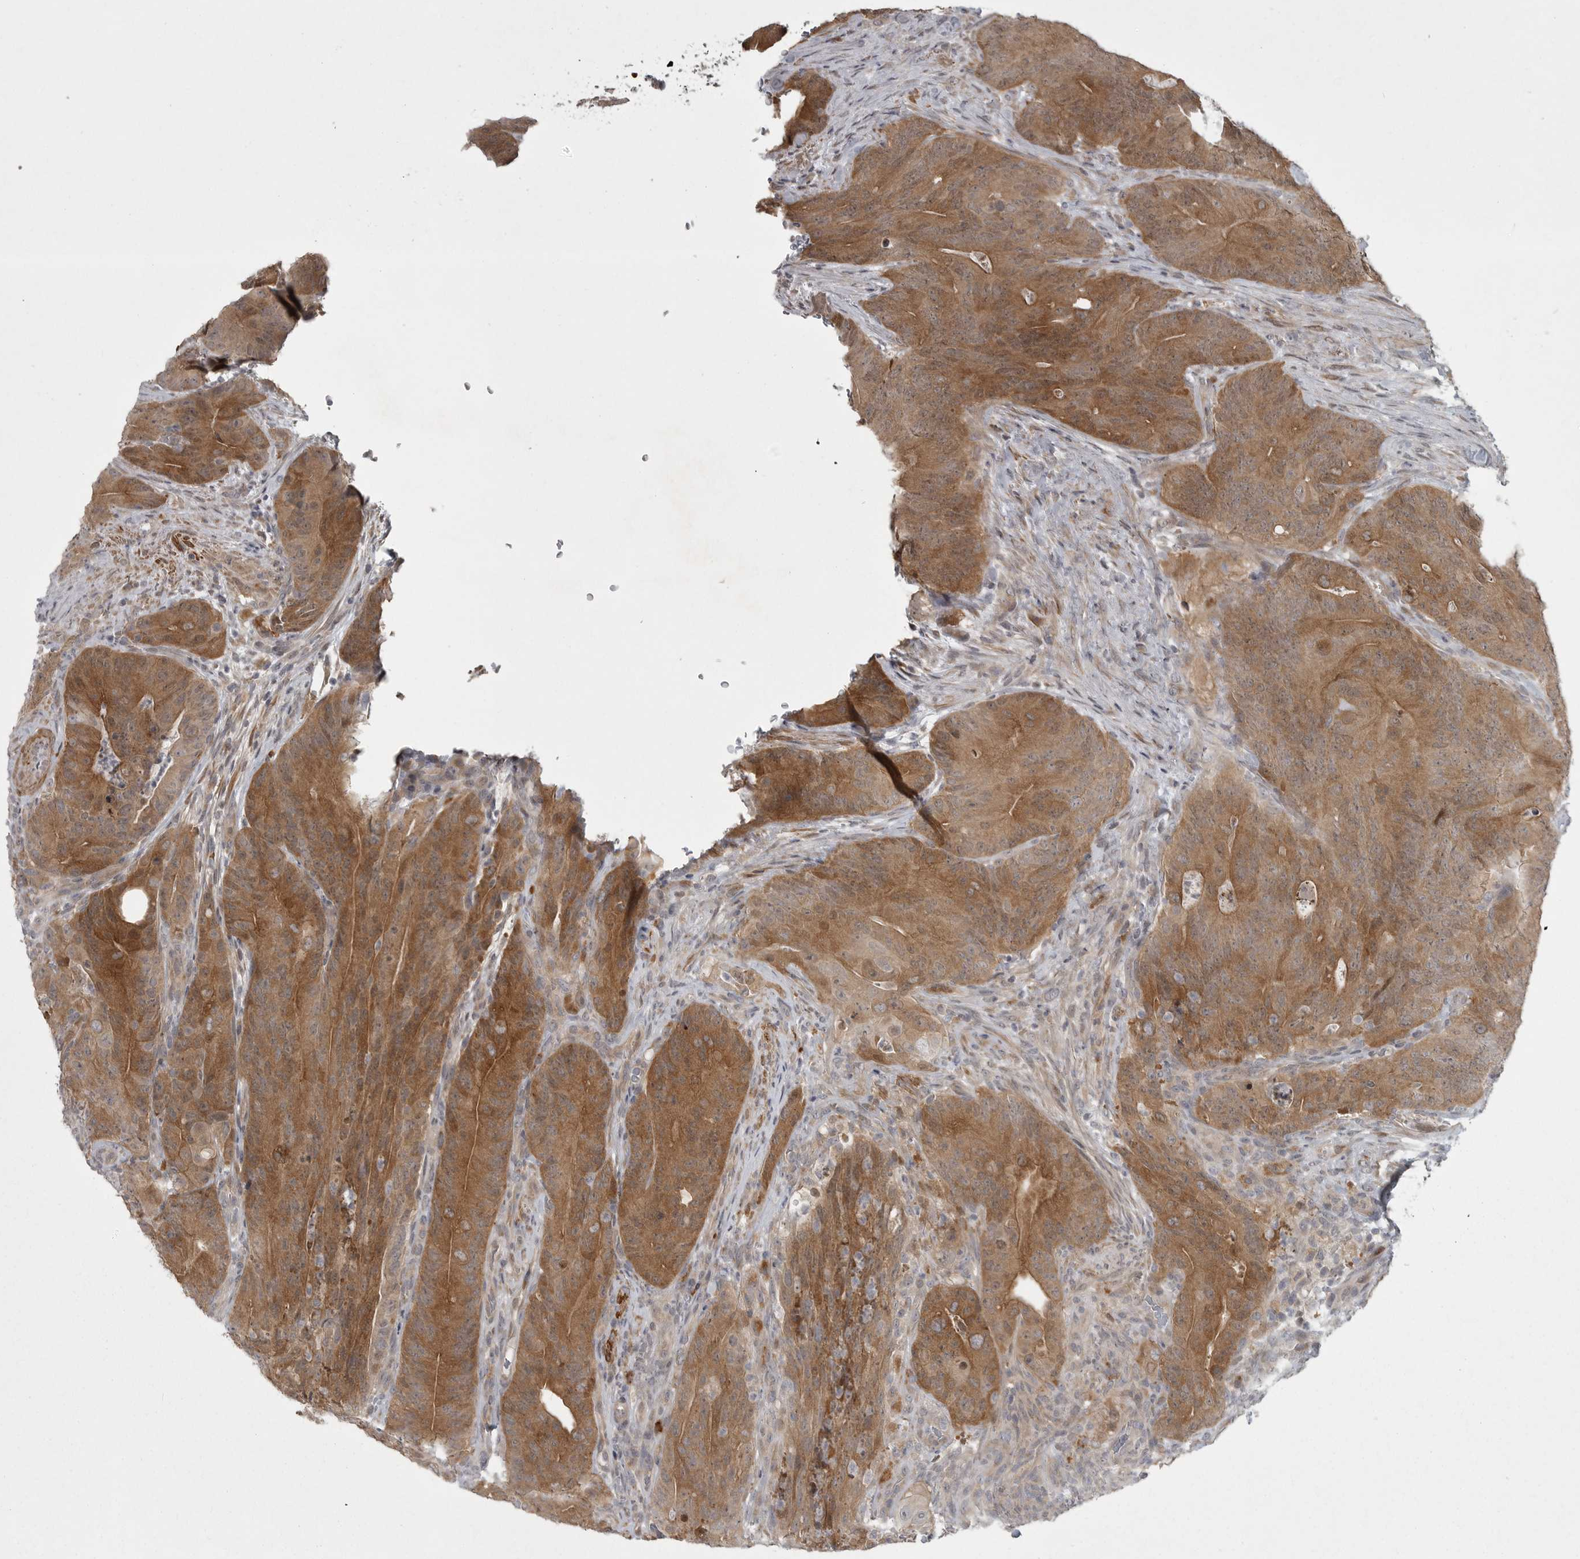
{"staining": {"intensity": "moderate", "quantity": ">75%", "location": "cytoplasmic/membranous"}, "tissue": "colorectal cancer", "cell_type": "Tumor cells", "image_type": "cancer", "snomed": [{"axis": "morphology", "description": "Normal tissue, NOS"}, {"axis": "topography", "description": "Colon"}], "caption": "Moderate cytoplasmic/membranous protein staining is seen in about >75% of tumor cells in colorectal cancer.", "gene": "PPP1R9A", "patient": {"sex": "female", "age": 82}}